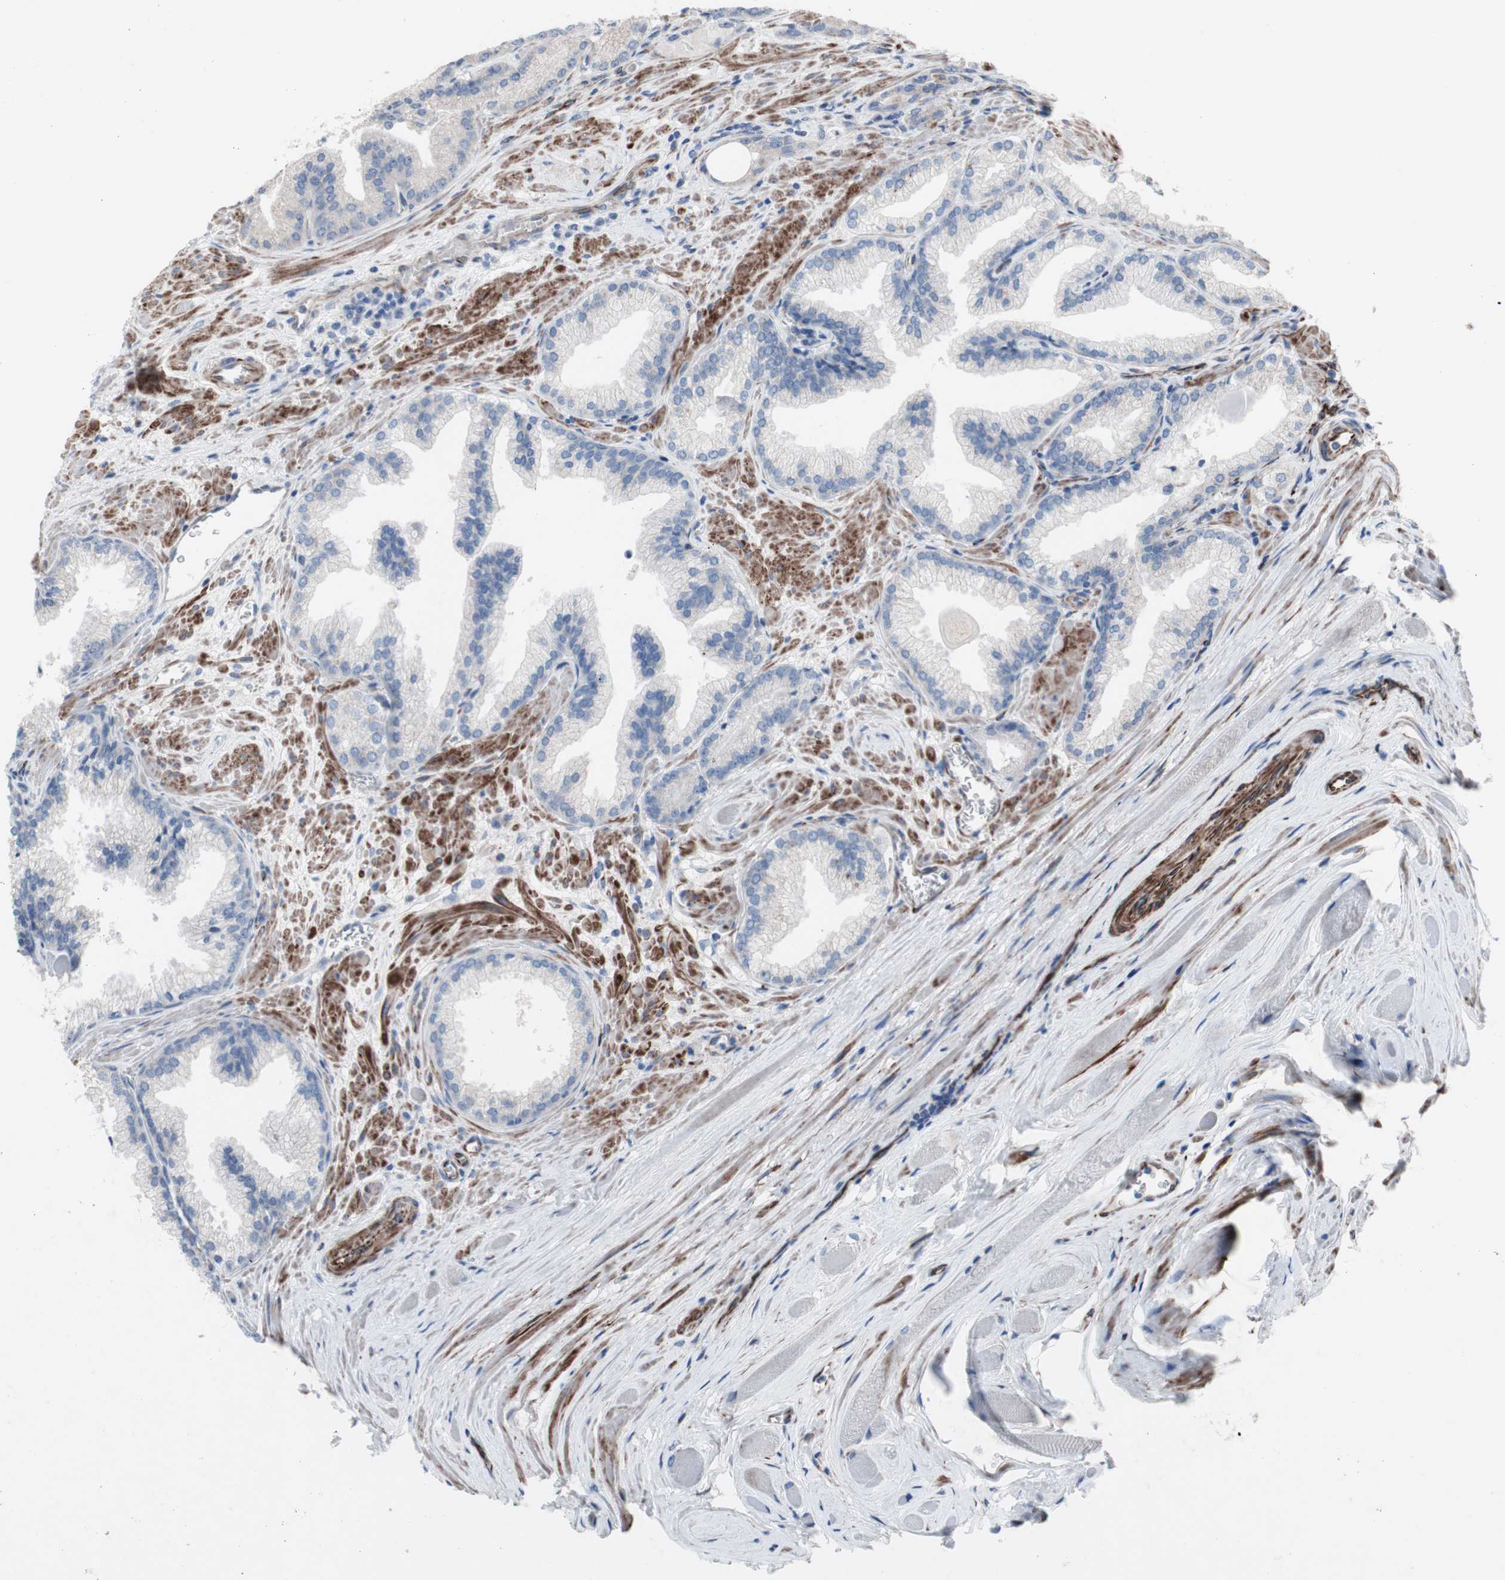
{"staining": {"intensity": "negative", "quantity": "none", "location": "none"}, "tissue": "prostate cancer", "cell_type": "Tumor cells", "image_type": "cancer", "snomed": [{"axis": "morphology", "description": "Adenocarcinoma, Low grade"}, {"axis": "topography", "description": "Prostate"}], "caption": "This is an IHC histopathology image of human prostate cancer (adenocarcinoma (low-grade)). There is no positivity in tumor cells.", "gene": "AGPAT5", "patient": {"sex": "male", "age": 59}}